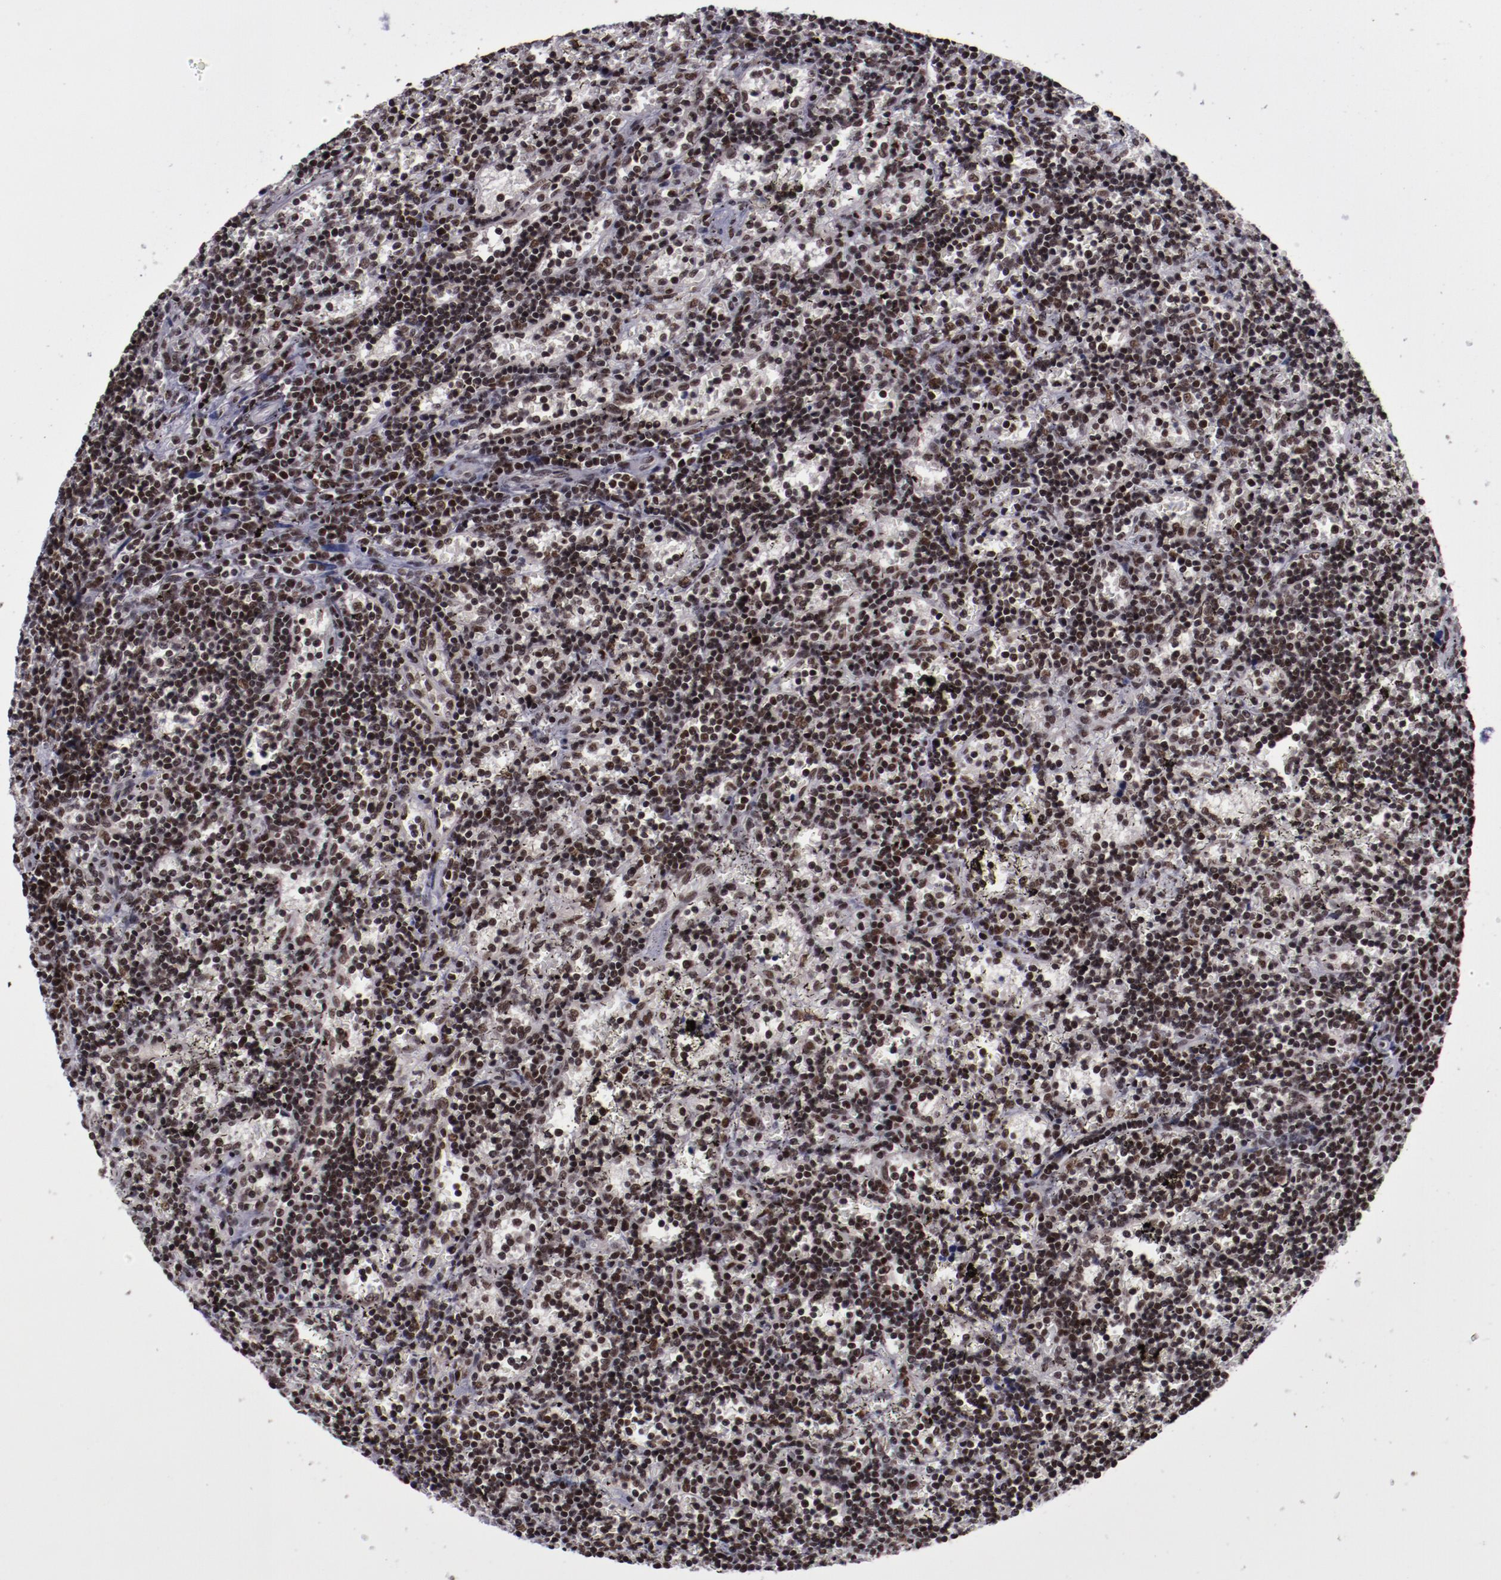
{"staining": {"intensity": "strong", "quantity": ">75%", "location": "nuclear"}, "tissue": "lymphoma", "cell_type": "Tumor cells", "image_type": "cancer", "snomed": [{"axis": "morphology", "description": "Malignant lymphoma, non-Hodgkin's type, Low grade"}, {"axis": "topography", "description": "Spleen"}], "caption": "This image reveals IHC staining of lymphoma, with high strong nuclear positivity in about >75% of tumor cells.", "gene": "ERH", "patient": {"sex": "male", "age": 60}}